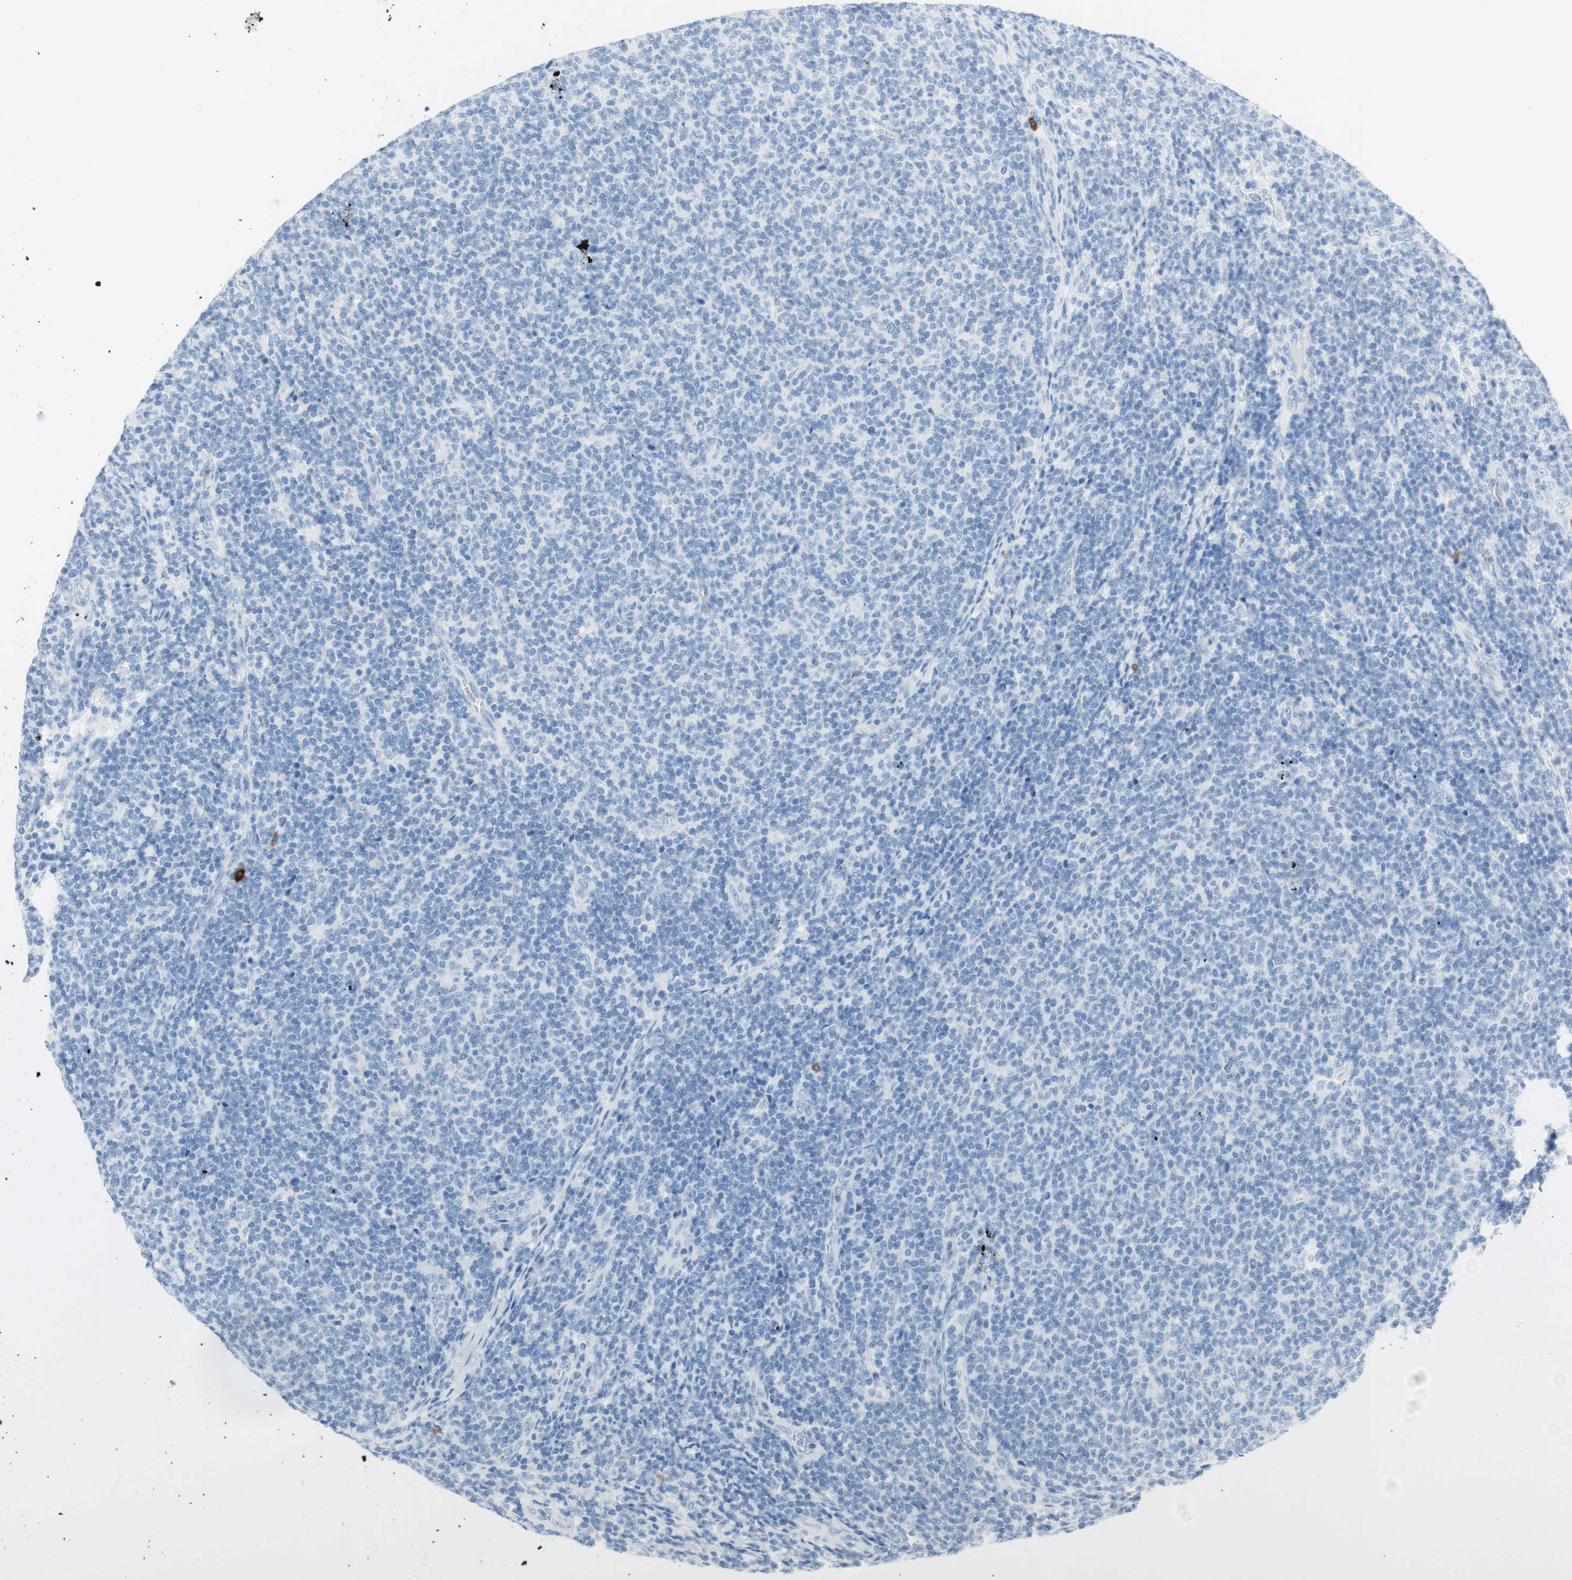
{"staining": {"intensity": "negative", "quantity": "none", "location": "none"}, "tissue": "lymphoma", "cell_type": "Tumor cells", "image_type": "cancer", "snomed": [{"axis": "morphology", "description": "Malignant lymphoma, non-Hodgkin's type, Low grade"}, {"axis": "topography", "description": "Lymph node"}], "caption": "Tumor cells are negative for protein expression in human lymphoma. (DAB (3,3'-diaminobenzidine) immunohistochemistry (IHC) with hematoxylin counter stain).", "gene": "CEACAM1", "patient": {"sex": "male", "age": 66}}